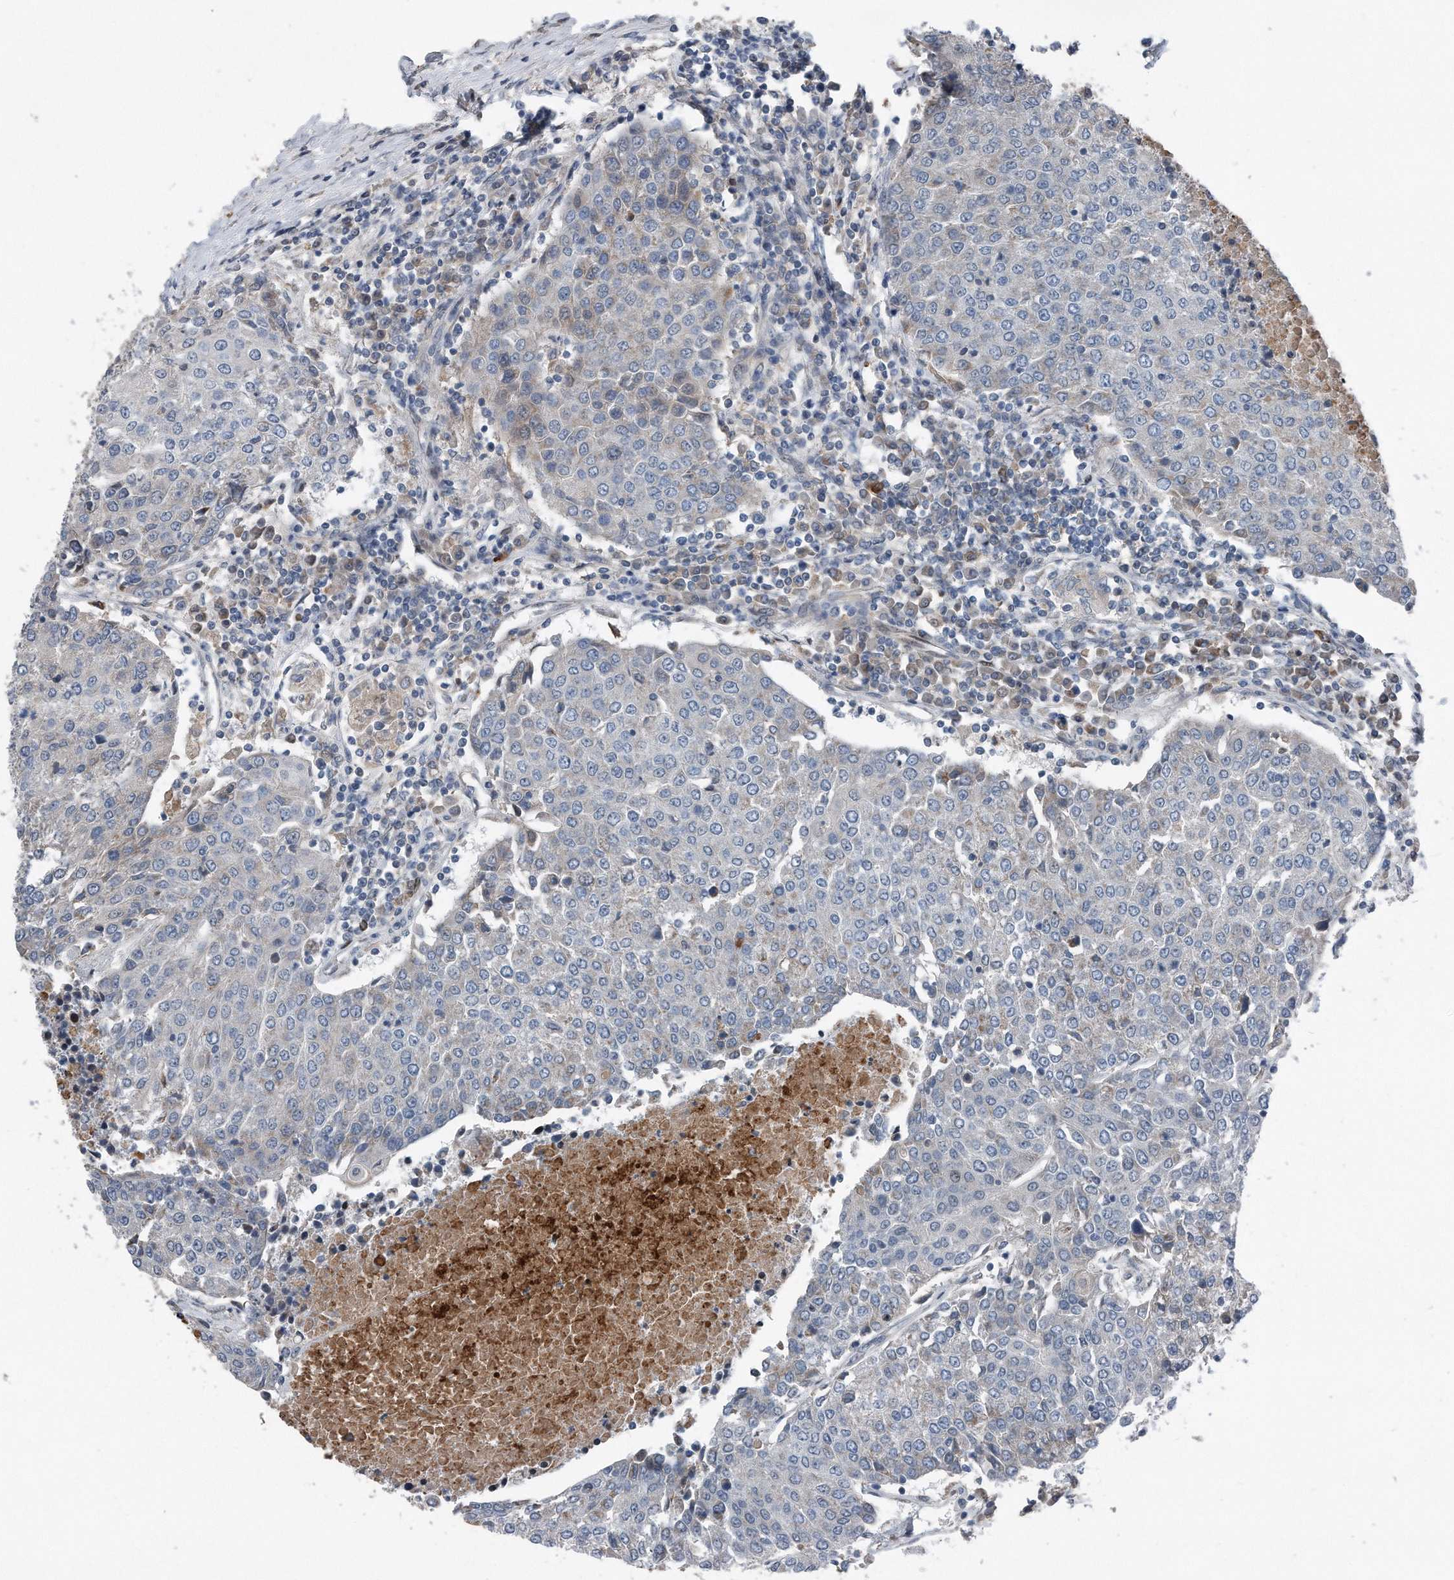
{"staining": {"intensity": "negative", "quantity": "none", "location": "none"}, "tissue": "urothelial cancer", "cell_type": "Tumor cells", "image_type": "cancer", "snomed": [{"axis": "morphology", "description": "Urothelial carcinoma, High grade"}, {"axis": "topography", "description": "Urinary bladder"}], "caption": "The histopathology image displays no significant staining in tumor cells of urothelial cancer.", "gene": "DST", "patient": {"sex": "female", "age": 85}}